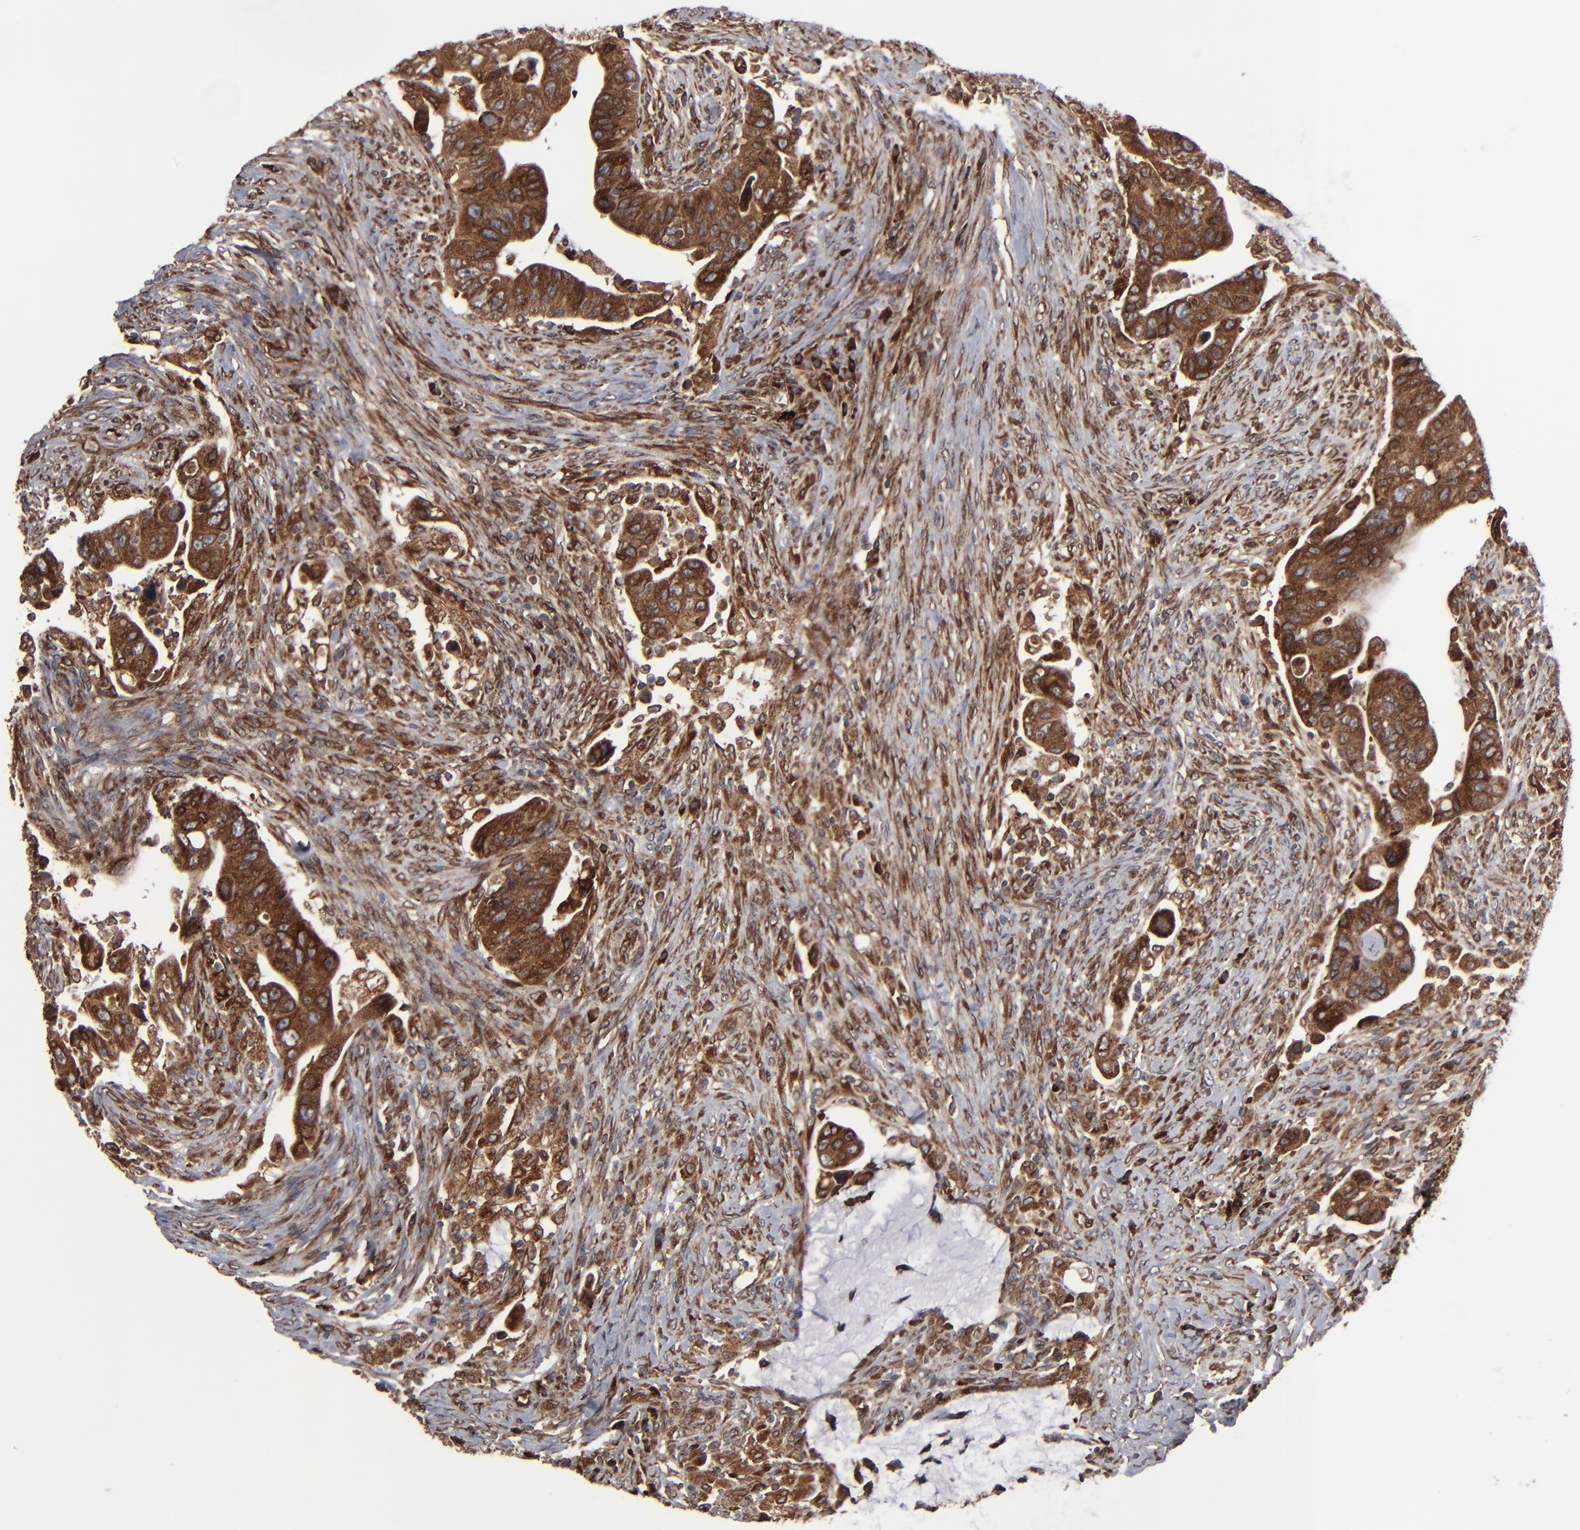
{"staining": {"intensity": "strong", "quantity": ">75%", "location": "cytoplasmic/membranous"}, "tissue": "colorectal cancer", "cell_type": "Tumor cells", "image_type": "cancer", "snomed": [{"axis": "morphology", "description": "Adenocarcinoma, NOS"}, {"axis": "topography", "description": "Rectum"}], "caption": "Immunohistochemical staining of colorectal cancer (adenocarcinoma) displays strong cytoplasmic/membranous protein positivity in about >75% of tumor cells.", "gene": "CNIH1", "patient": {"sex": "female", "age": 71}}